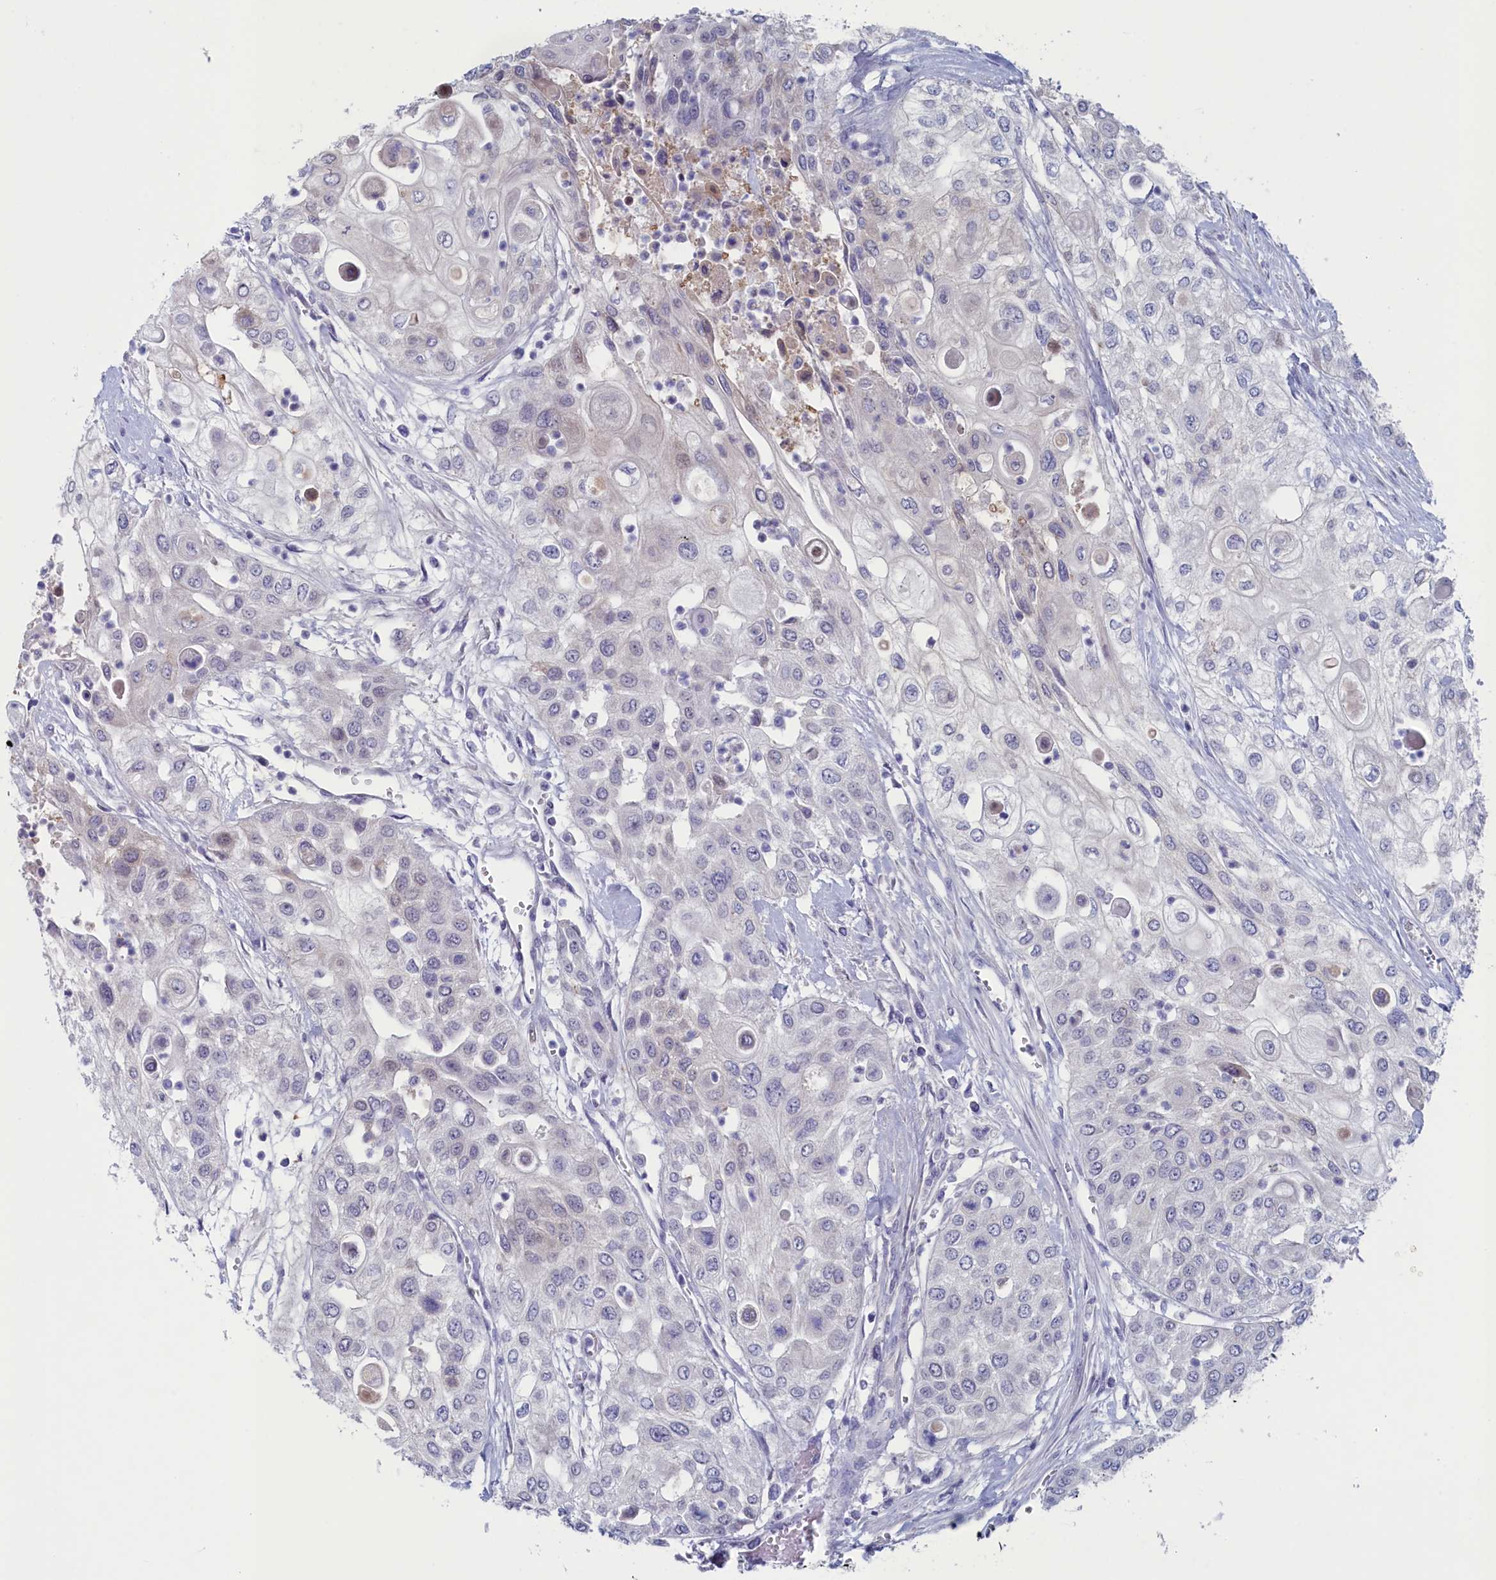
{"staining": {"intensity": "negative", "quantity": "none", "location": "none"}, "tissue": "urothelial cancer", "cell_type": "Tumor cells", "image_type": "cancer", "snomed": [{"axis": "morphology", "description": "Urothelial carcinoma, High grade"}, {"axis": "topography", "description": "Urinary bladder"}], "caption": "Human urothelial cancer stained for a protein using immunohistochemistry (IHC) exhibits no staining in tumor cells.", "gene": "WDR76", "patient": {"sex": "female", "age": 79}}